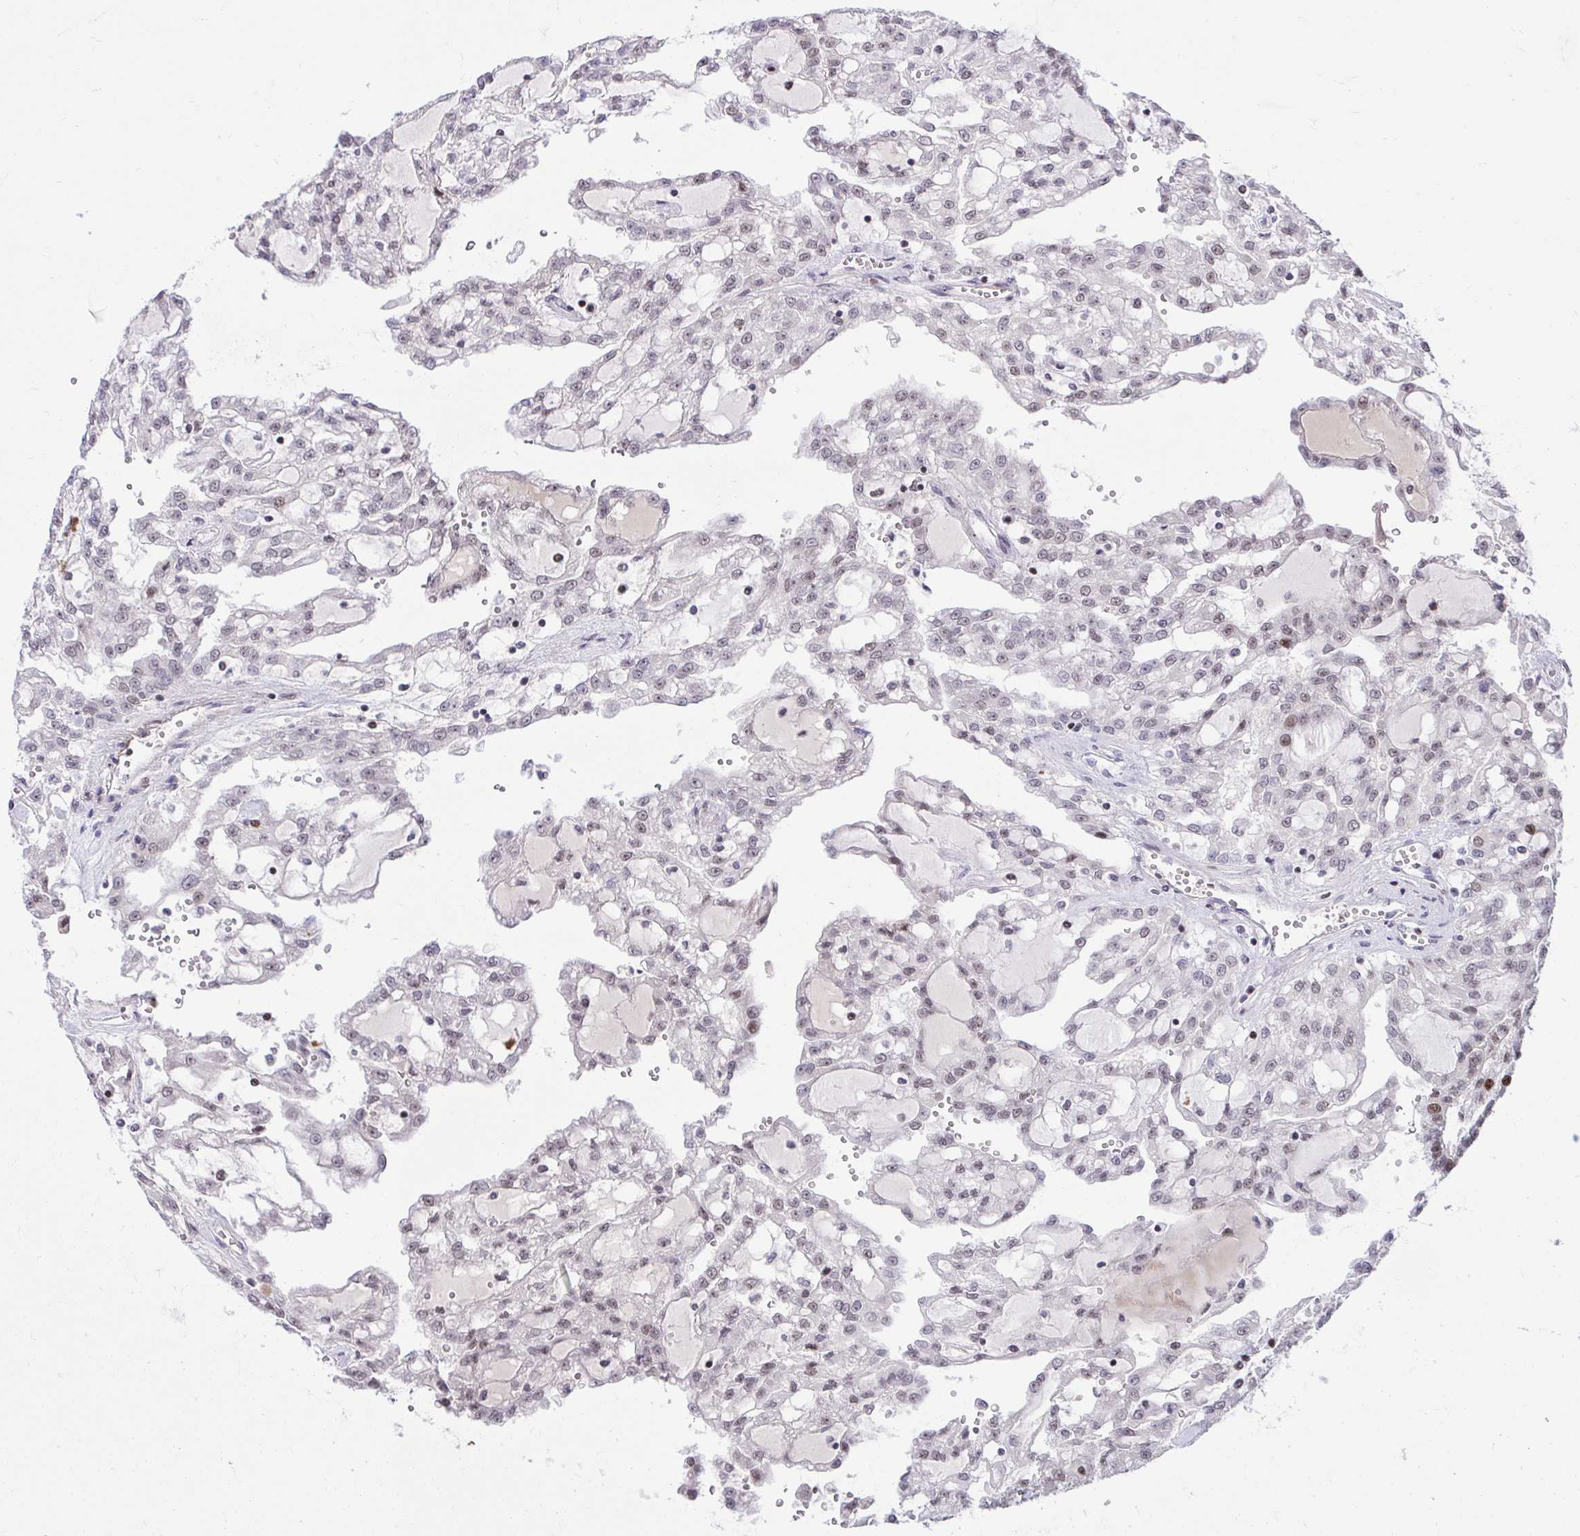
{"staining": {"intensity": "moderate", "quantity": "<25%", "location": "nuclear"}, "tissue": "renal cancer", "cell_type": "Tumor cells", "image_type": "cancer", "snomed": [{"axis": "morphology", "description": "Adenocarcinoma, NOS"}, {"axis": "topography", "description": "Kidney"}], "caption": "Immunohistochemical staining of human renal adenocarcinoma reveals moderate nuclear protein staining in approximately <25% of tumor cells.", "gene": "C14orf39", "patient": {"sex": "male", "age": 63}}